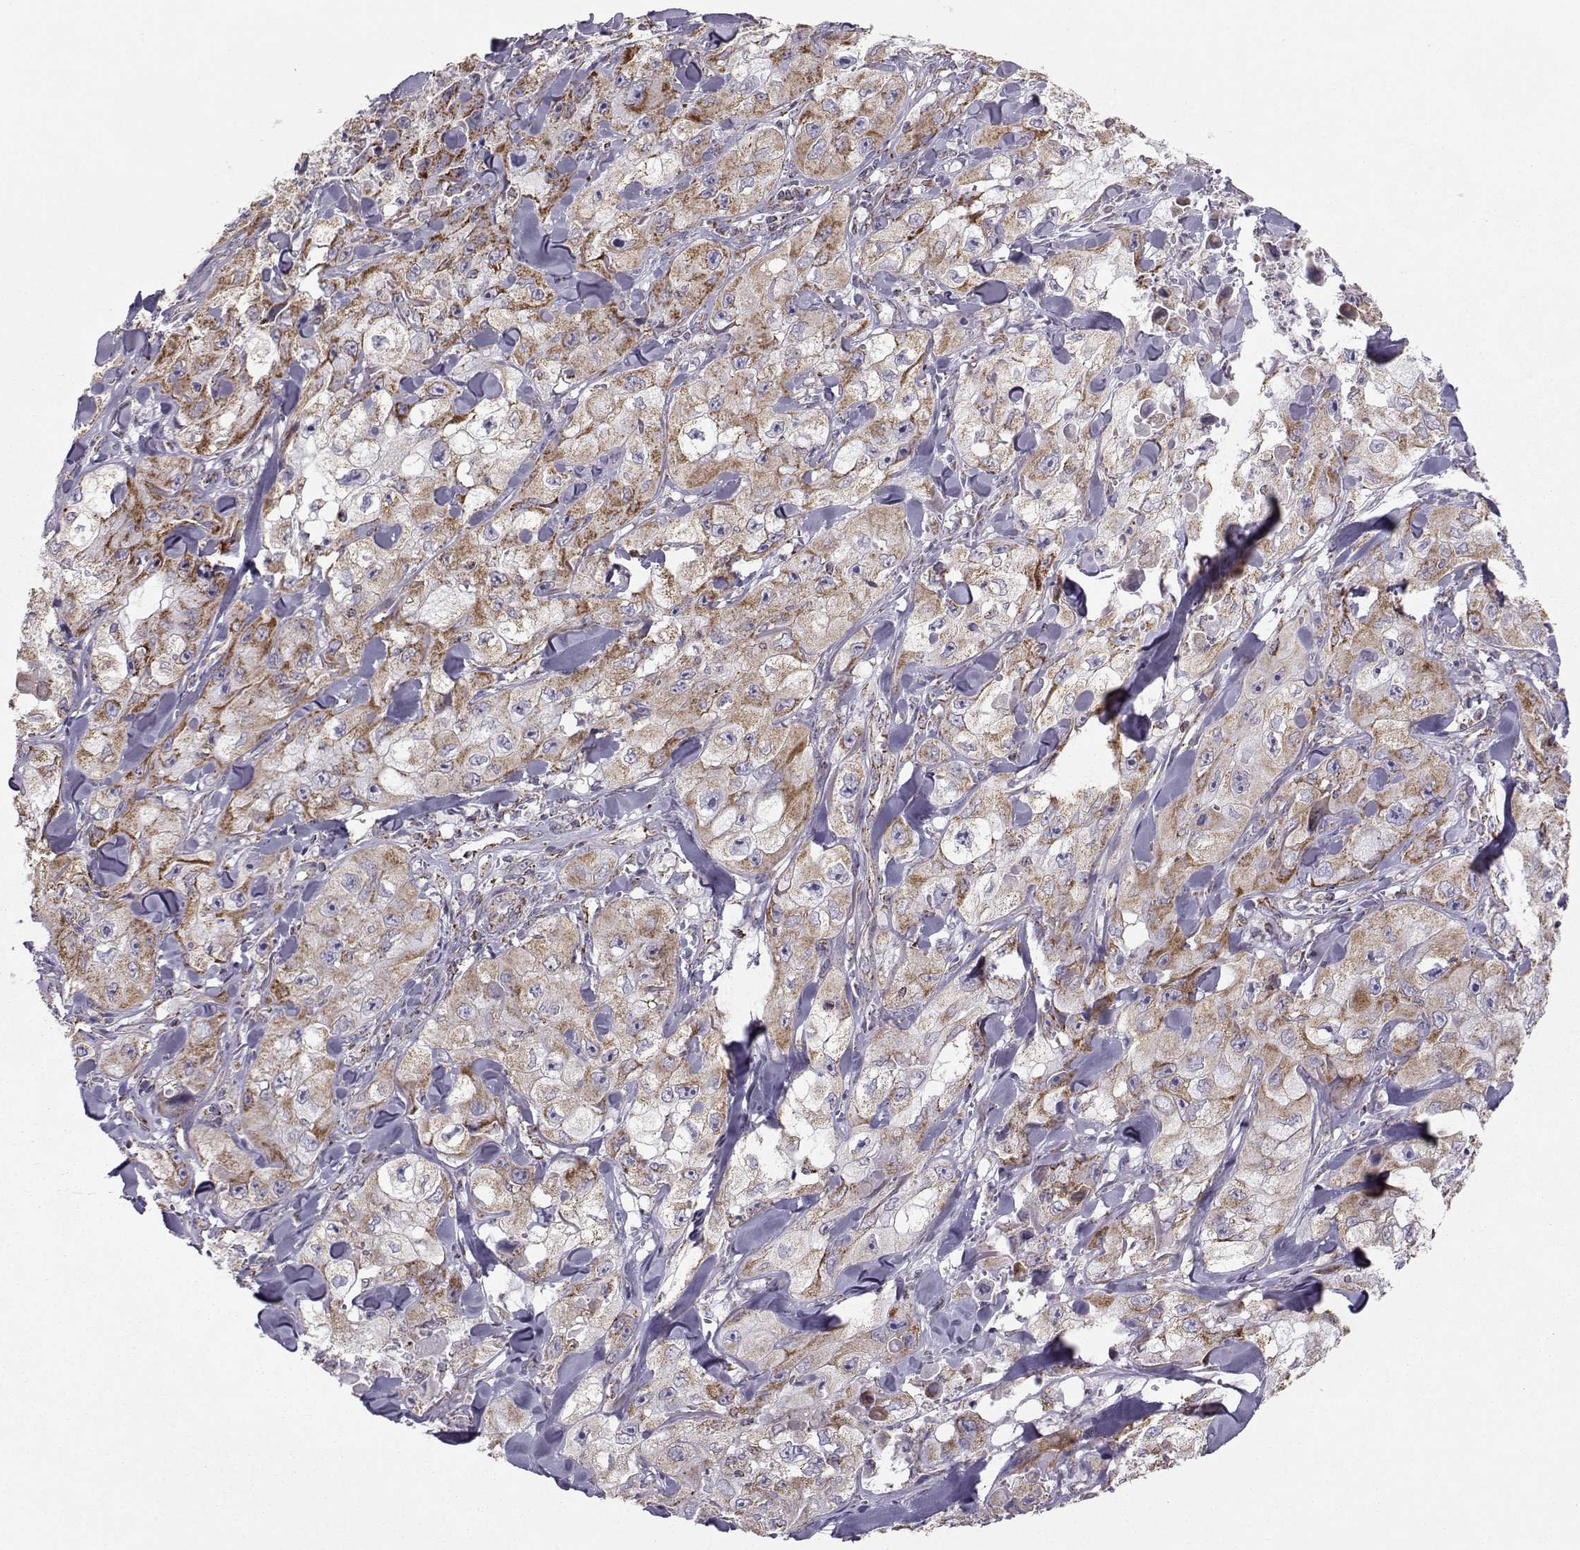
{"staining": {"intensity": "moderate", "quantity": ">75%", "location": "cytoplasmic/membranous"}, "tissue": "skin cancer", "cell_type": "Tumor cells", "image_type": "cancer", "snomed": [{"axis": "morphology", "description": "Squamous cell carcinoma, NOS"}, {"axis": "topography", "description": "Skin"}, {"axis": "topography", "description": "Subcutis"}], "caption": "Immunohistochemistry (IHC) of skin cancer exhibits medium levels of moderate cytoplasmic/membranous staining in approximately >75% of tumor cells. Ihc stains the protein in brown and the nuclei are stained blue.", "gene": "NECAB3", "patient": {"sex": "male", "age": 73}}